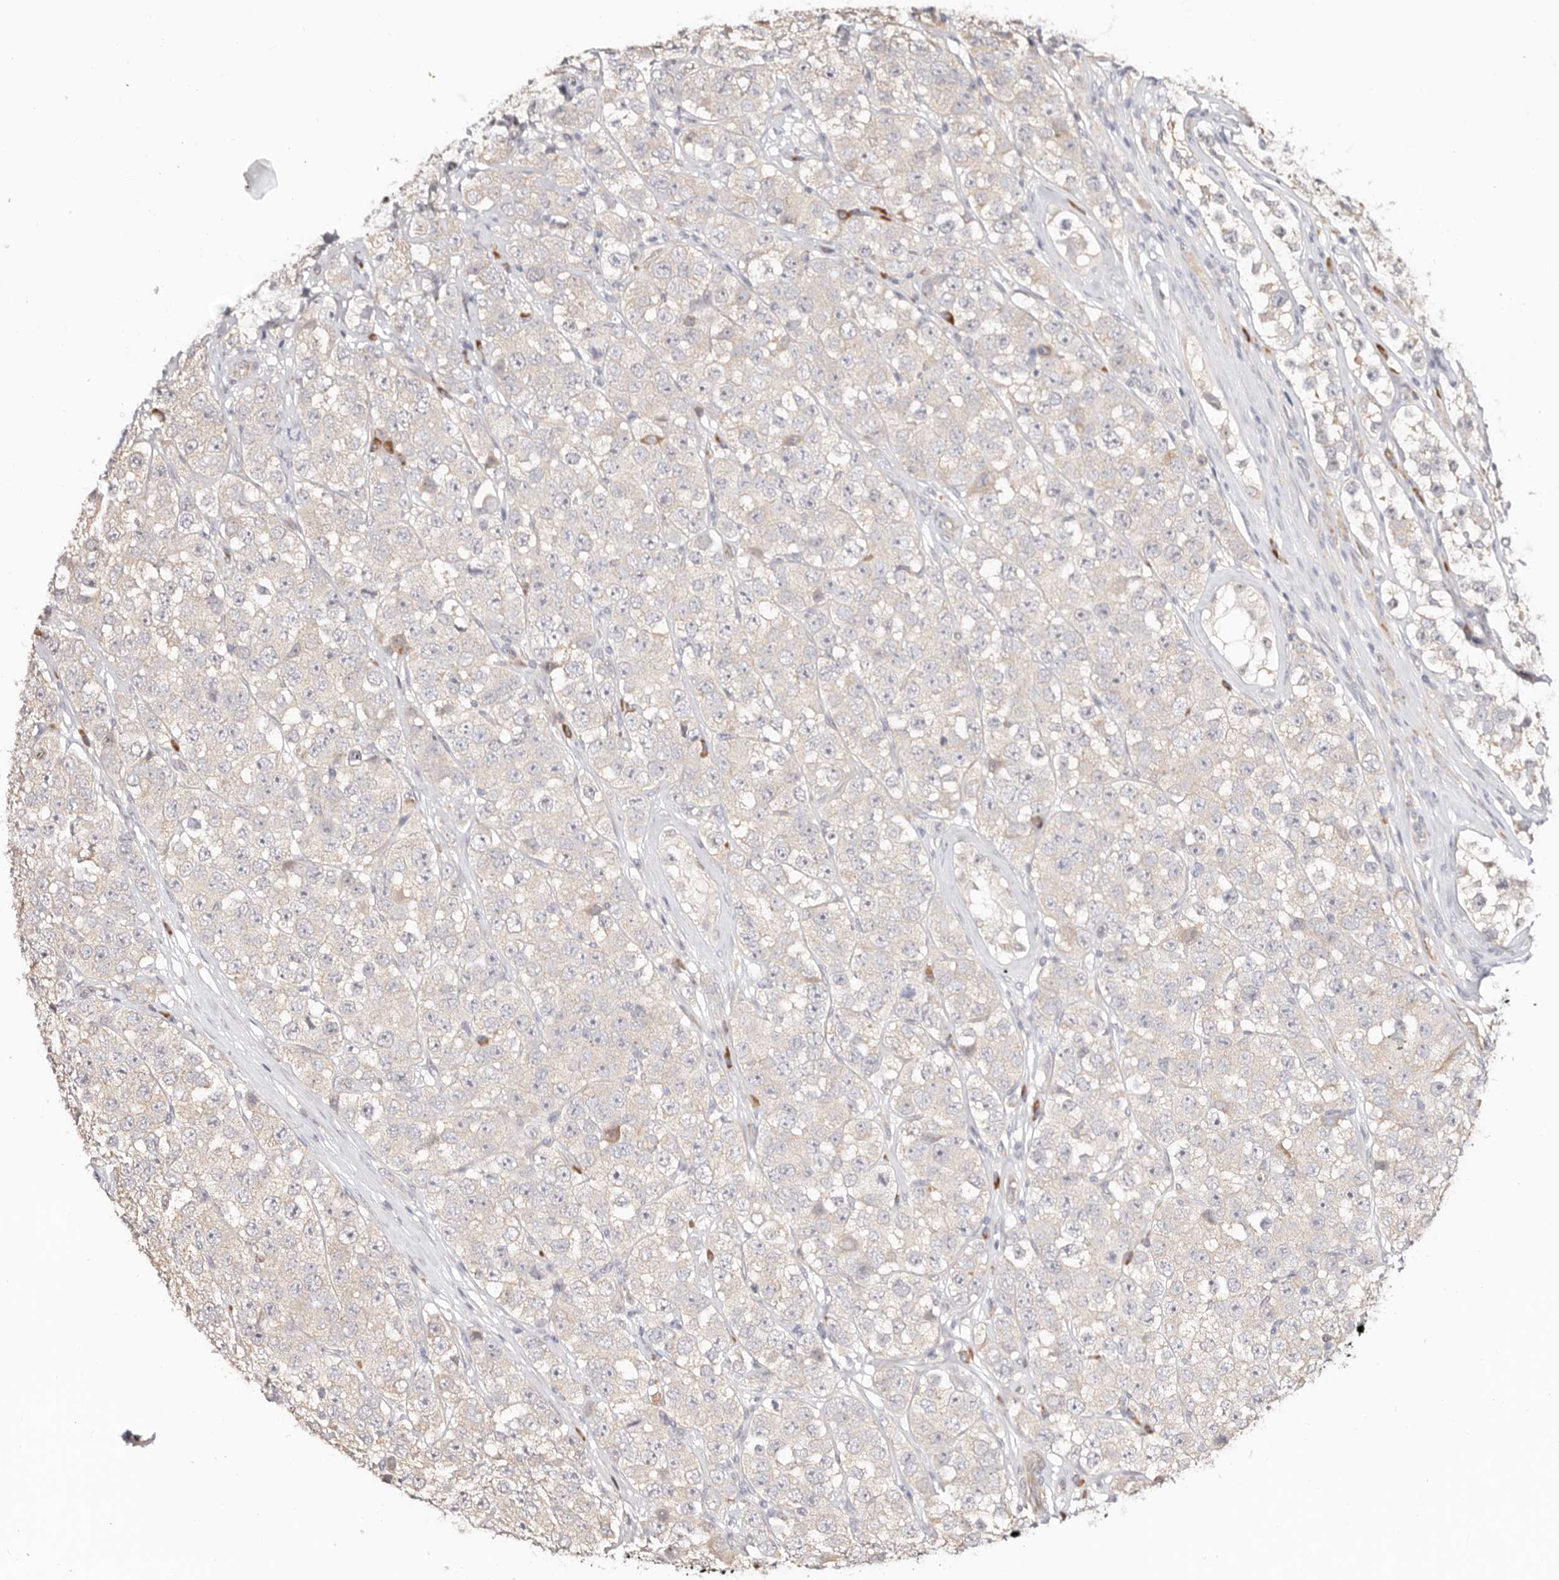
{"staining": {"intensity": "negative", "quantity": "none", "location": "none"}, "tissue": "testis cancer", "cell_type": "Tumor cells", "image_type": "cancer", "snomed": [{"axis": "morphology", "description": "Seminoma, NOS"}, {"axis": "topography", "description": "Testis"}], "caption": "Immunohistochemistry (IHC) image of neoplastic tissue: human testis cancer stained with DAB demonstrates no significant protein staining in tumor cells.", "gene": "BCL2L15", "patient": {"sex": "male", "age": 28}}